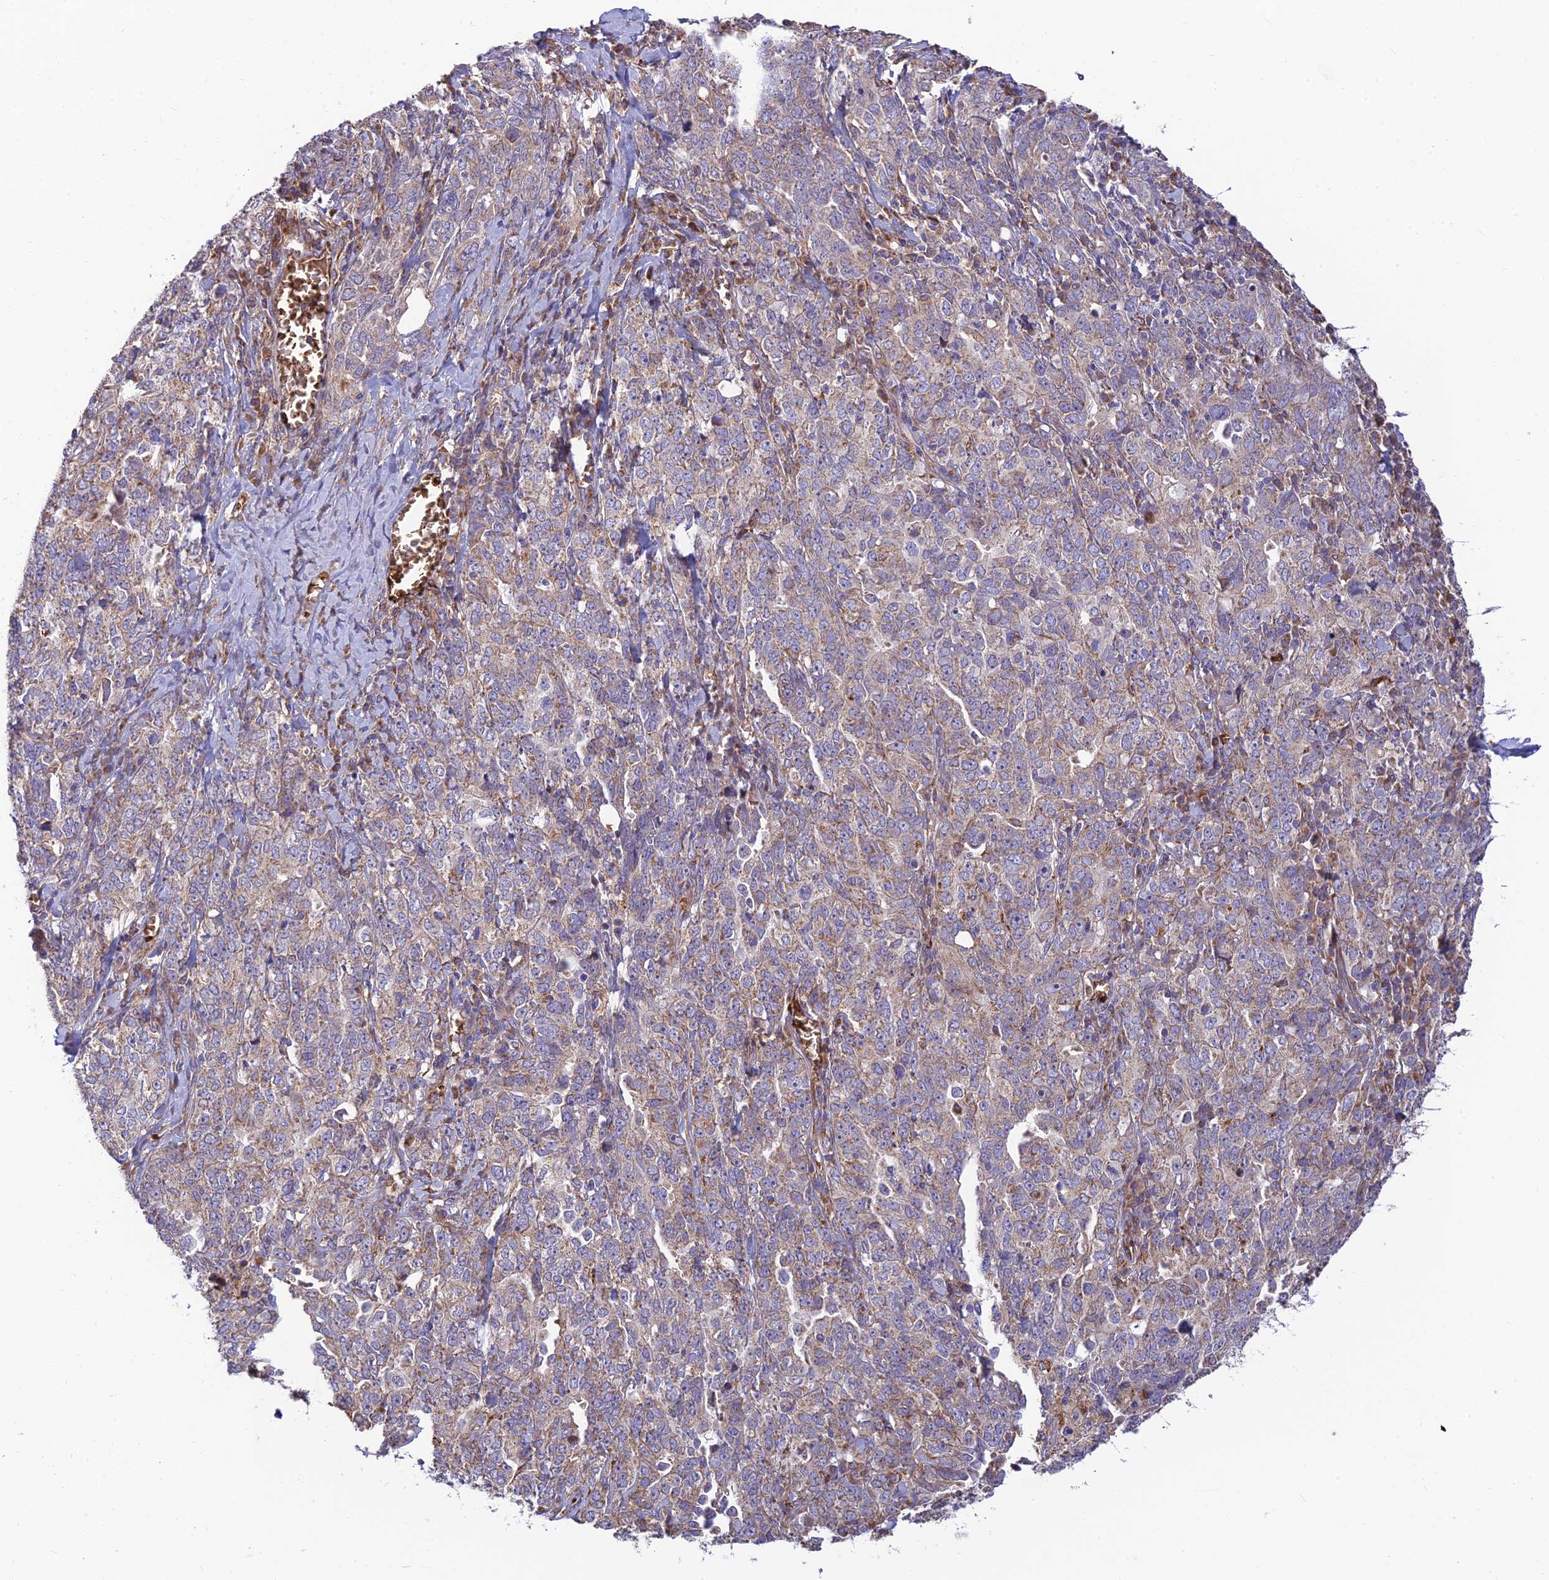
{"staining": {"intensity": "weak", "quantity": ">75%", "location": "cytoplasmic/membranous"}, "tissue": "ovarian cancer", "cell_type": "Tumor cells", "image_type": "cancer", "snomed": [{"axis": "morphology", "description": "Carcinoma, endometroid"}, {"axis": "topography", "description": "Ovary"}], "caption": "Endometroid carcinoma (ovarian) stained with a brown dye exhibits weak cytoplasmic/membranous positive positivity in about >75% of tumor cells.", "gene": "UFSP2", "patient": {"sex": "female", "age": 62}}